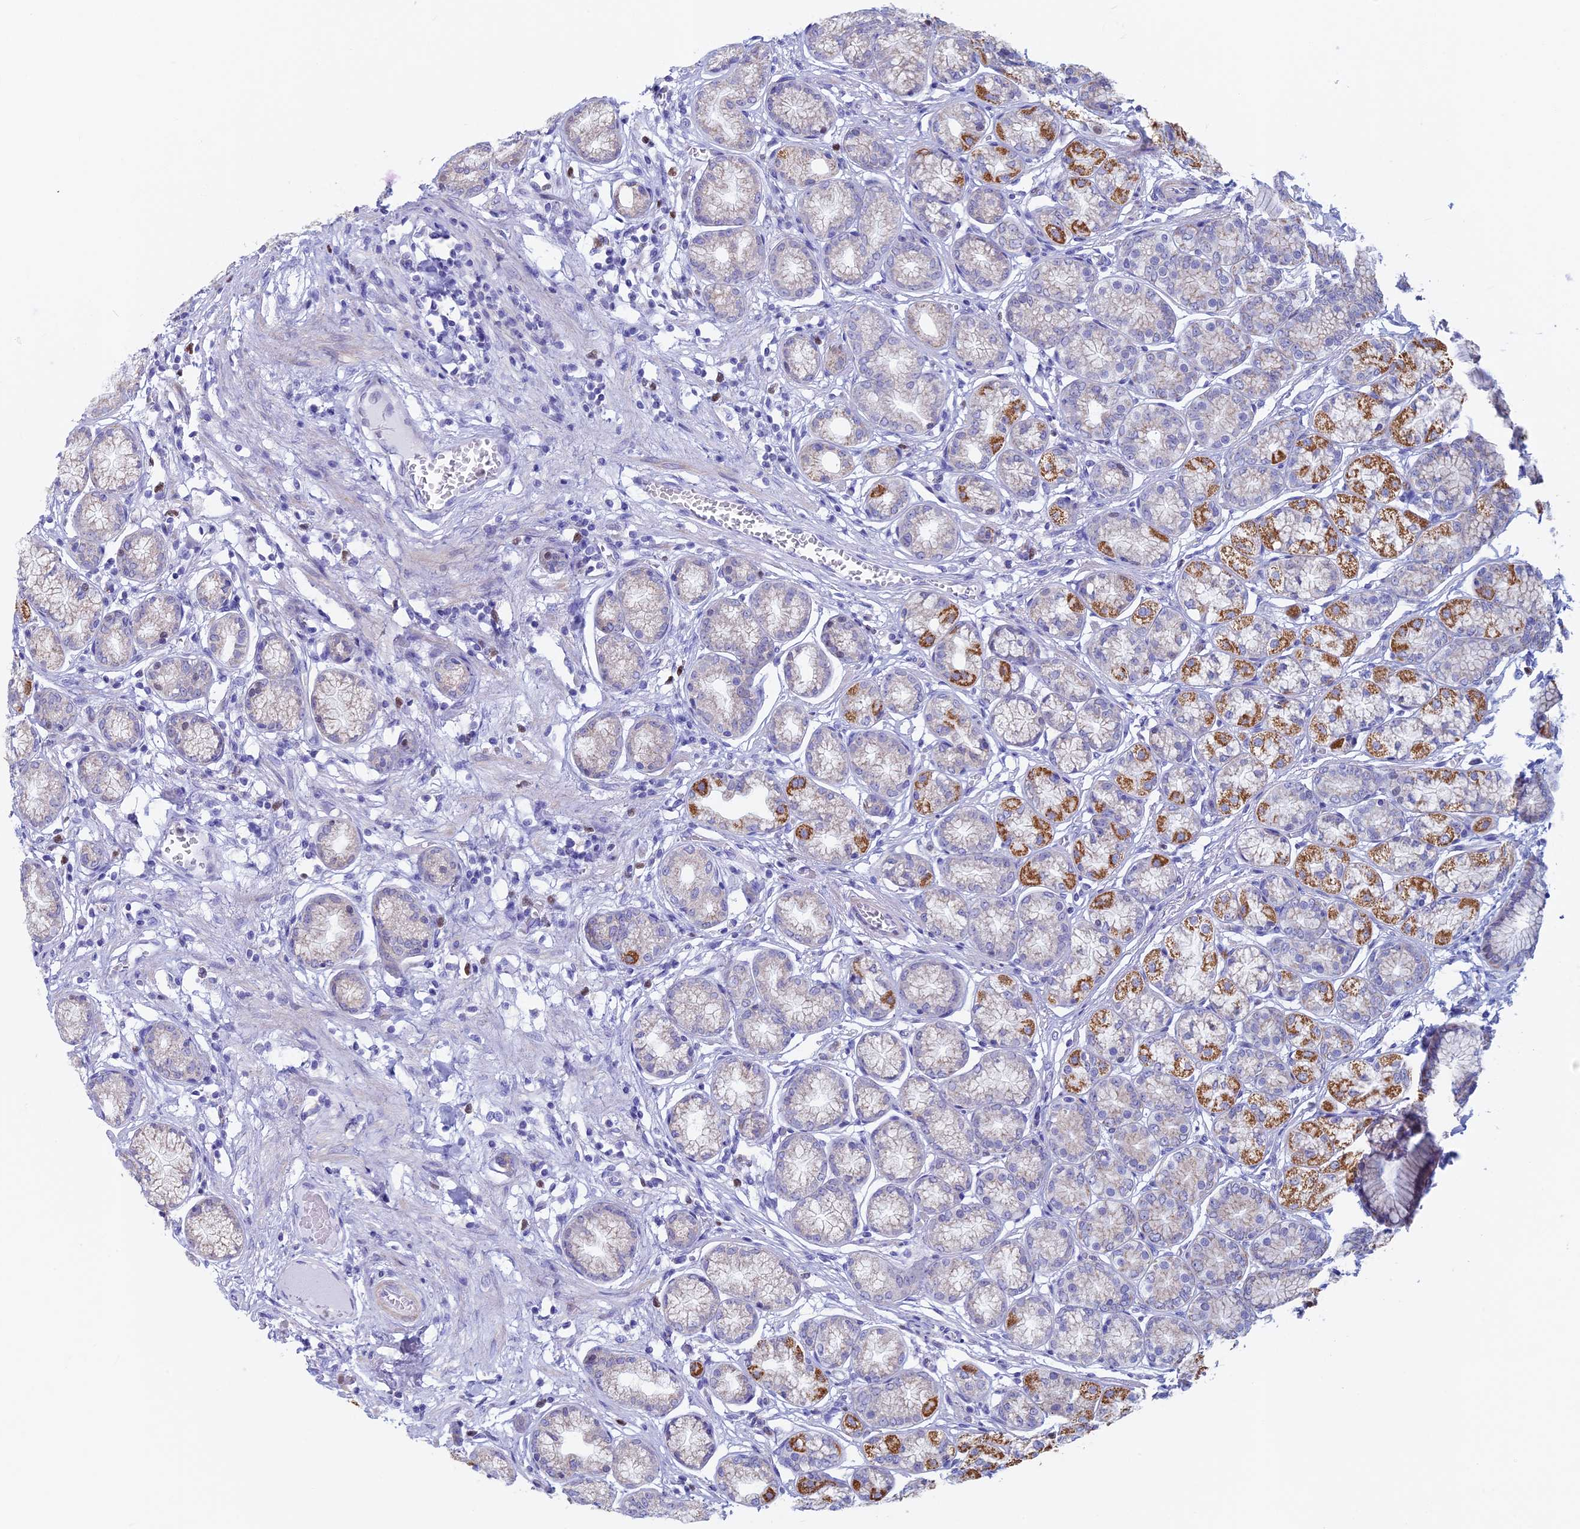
{"staining": {"intensity": "moderate", "quantity": "25%-75%", "location": "cytoplasmic/membranous"}, "tissue": "stomach", "cell_type": "Glandular cells", "image_type": "normal", "snomed": [{"axis": "morphology", "description": "Normal tissue, NOS"}, {"axis": "morphology", "description": "Adenocarcinoma, NOS"}, {"axis": "morphology", "description": "Adenocarcinoma, High grade"}, {"axis": "topography", "description": "Stomach, upper"}, {"axis": "topography", "description": "Stomach"}], "caption": "A micrograph of stomach stained for a protein displays moderate cytoplasmic/membranous brown staining in glandular cells. (DAB = brown stain, brightfield microscopy at high magnification).", "gene": "ACSS1", "patient": {"sex": "female", "age": 65}}